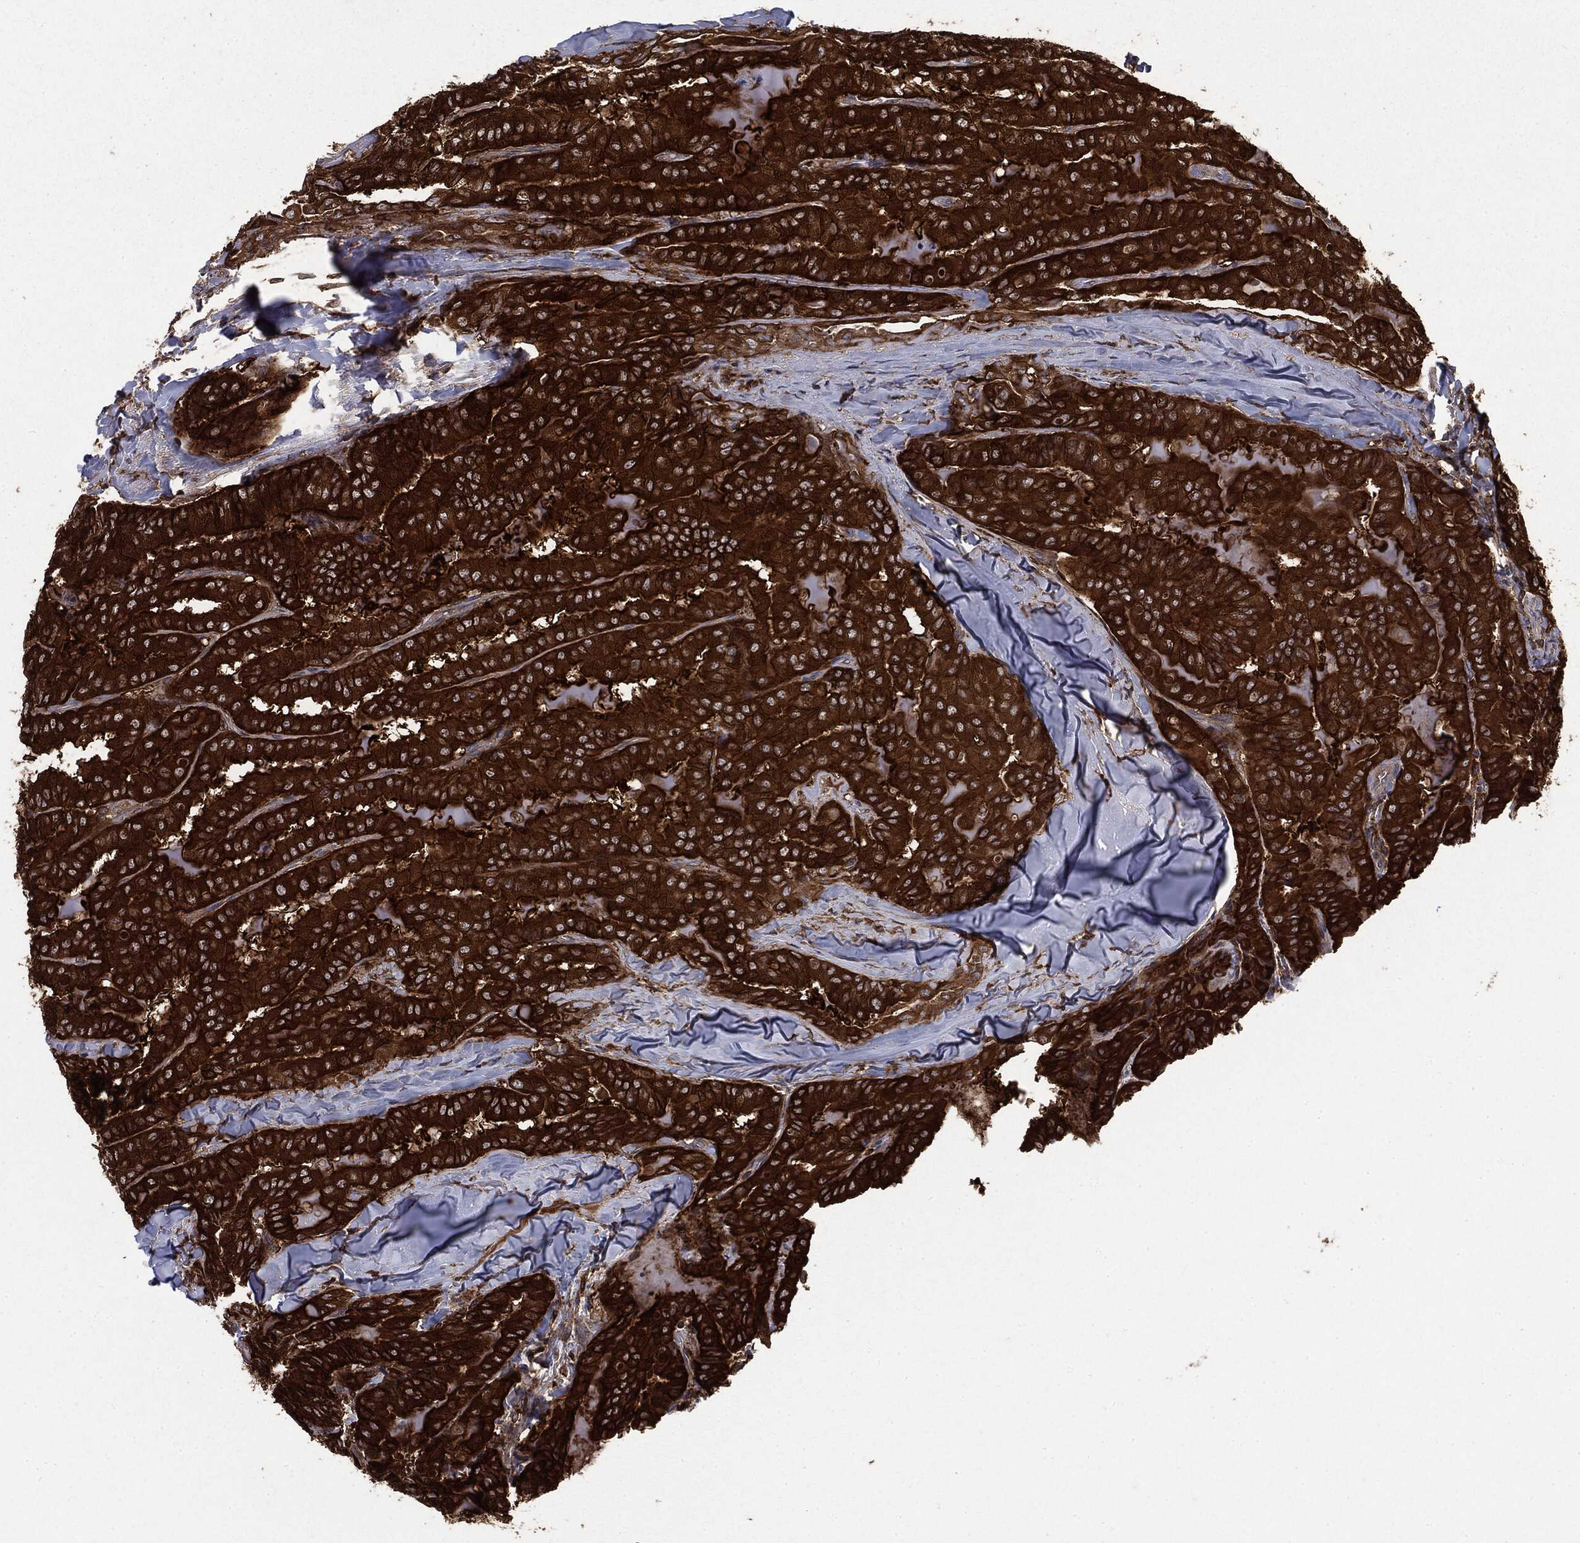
{"staining": {"intensity": "strong", "quantity": ">75%", "location": "cytoplasmic/membranous"}, "tissue": "thyroid cancer", "cell_type": "Tumor cells", "image_type": "cancer", "snomed": [{"axis": "morphology", "description": "Papillary adenocarcinoma, NOS"}, {"axis": "topography", "description": "Thyroid gland"}], "caption": "Immunohistochemistry histopathology image of neoplastic tissue: human thyroid cancer stained using IHC shows high levels of strong protein expression localized specifically in the cytoplasmic/membranous of tumor cells, appearing as a cytoplasmic/membranous brown color.", "gene": "SNX5", "patient": {"sex": "female", "age": 68}}